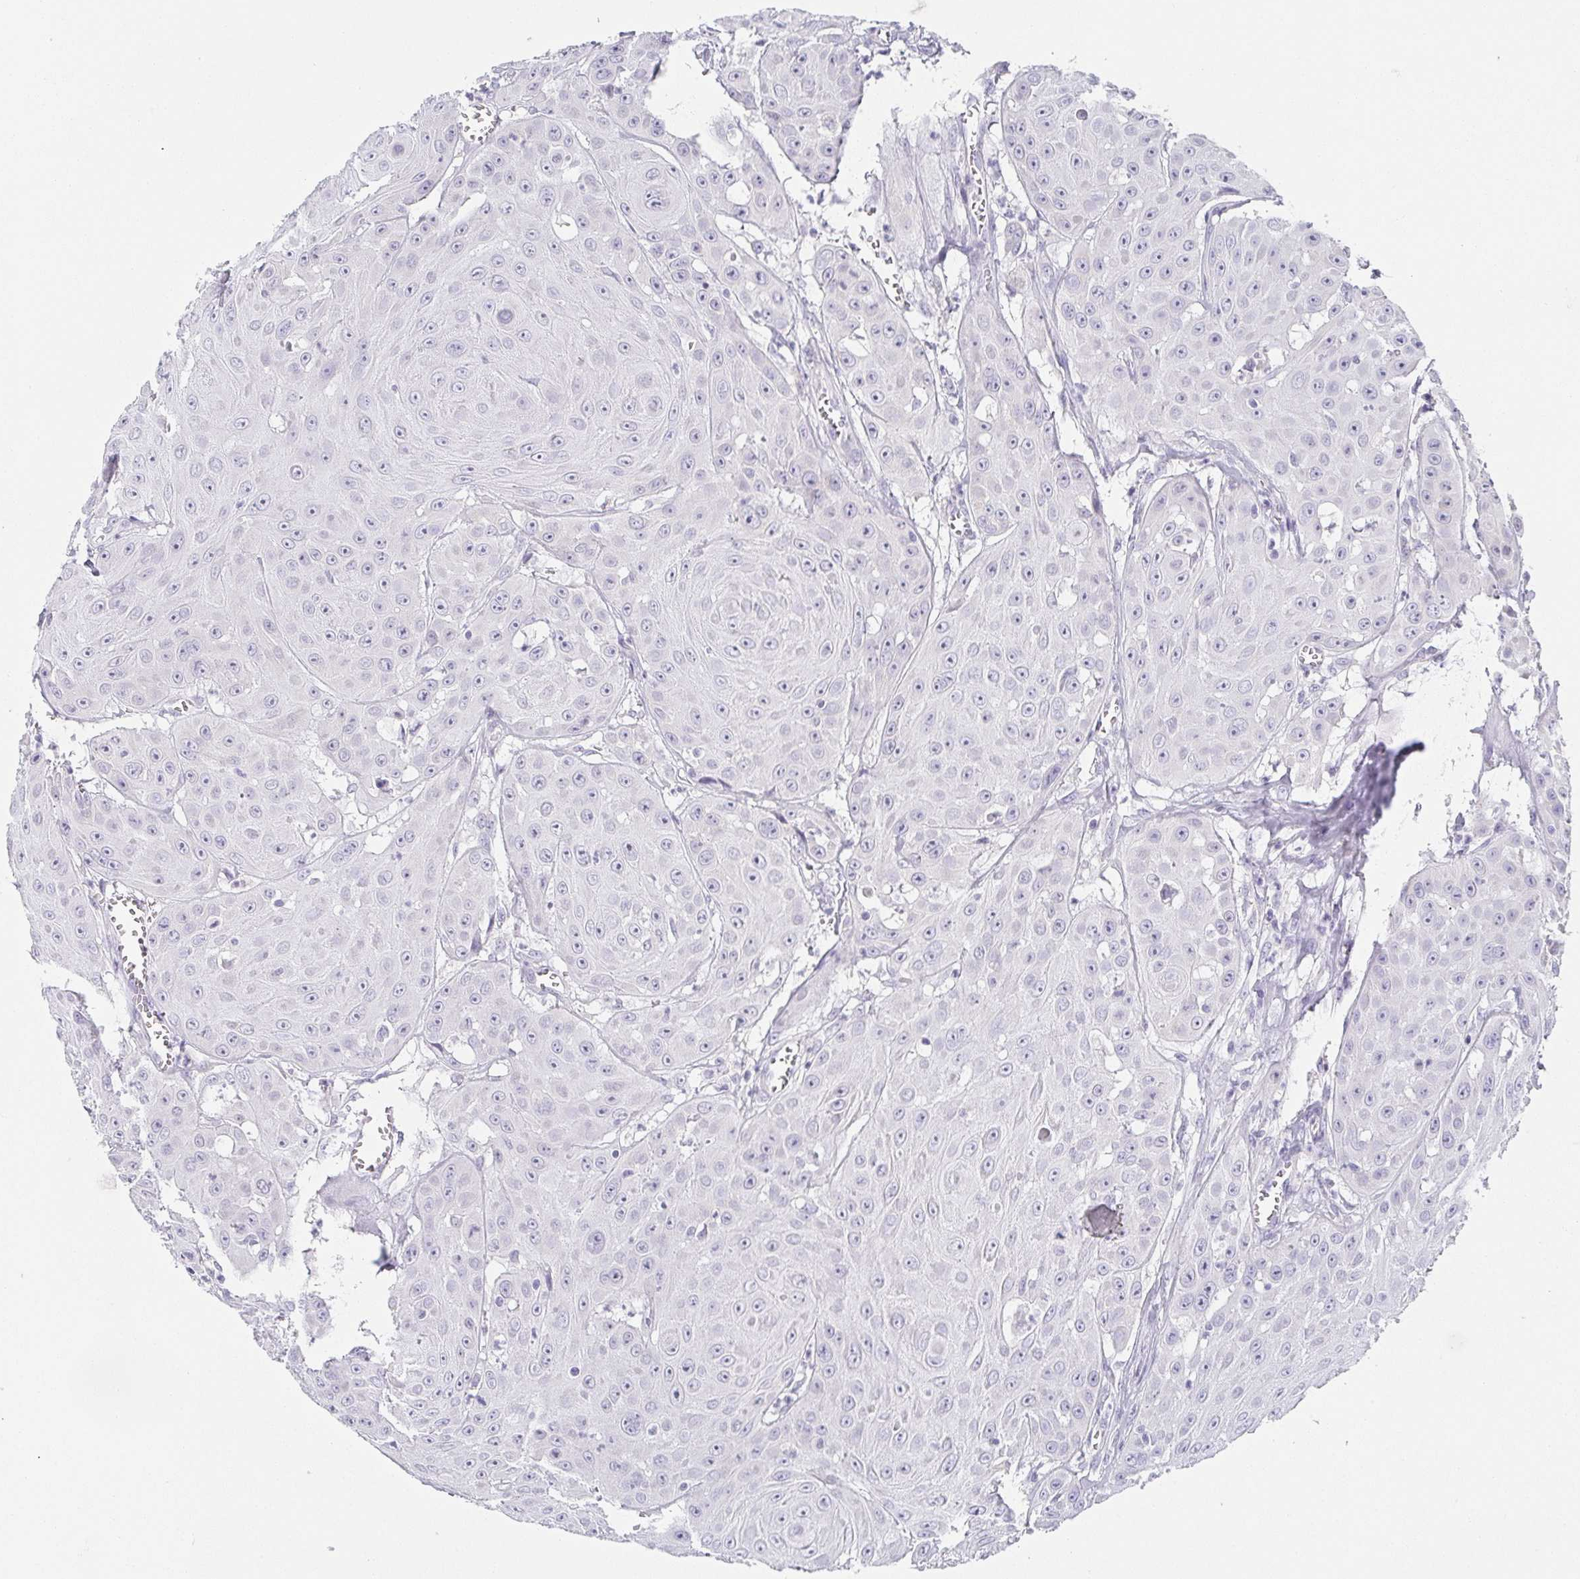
{"staining": {"intensity": "negative", "quantity": "none", "location": "none"}, "tissue": "head and neck cancer", "cell_type": "Tumor cells", "image_type": "cancer", "snomed": [{"axis": "morphology", "description": "Squamous cell carcinoma, NOS"}, {"axis": "topography", "description": "Oral tissue"}, {"axis": "topography", "description": "Head-Neck"}], "caption": "The micrograph demonstrates no staining of tumor cells in head and neck cancer (squamous cell carcinoma).", "gene": "PRR27", "patient": {"sex": "male", "age": 81}}